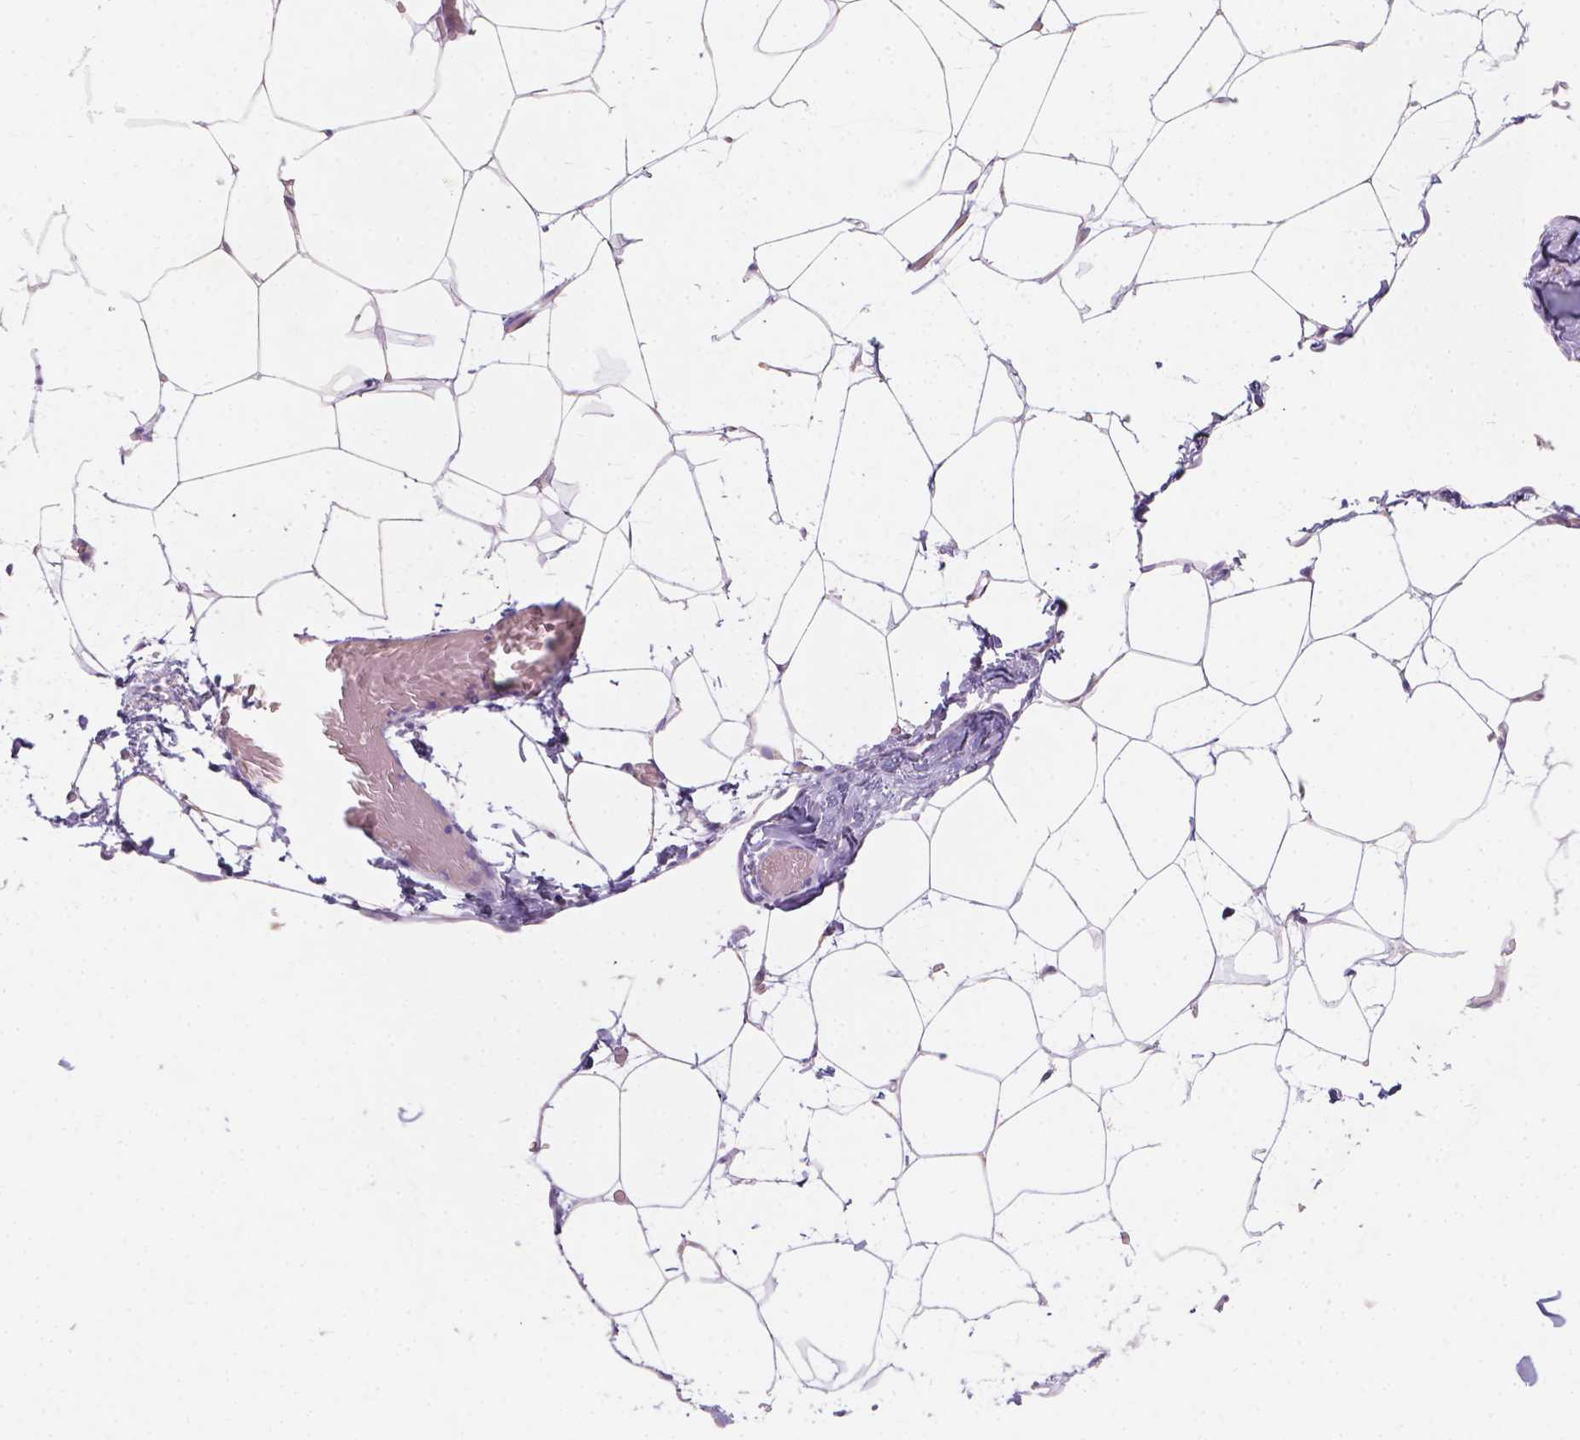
{"staining": {"intensity": "negative", "quantity": "none", "location": "none"}, "tissue": "adipose tissue", "cell_type": "Adipocytes", "image_type": "normal", "snomed": [{"axis": "morphology", "description": "Normal tissue, NOS"}, {"axis": "topography", "description": "Adipose tissue"}], "caption": "This is an immunohistochemistry (IHC) micrograph of benign human adipose tissue. There is no staining in adipocytes.", "gene": "GAL3ST2", "patient": {"sex": "male", "age": 57}}